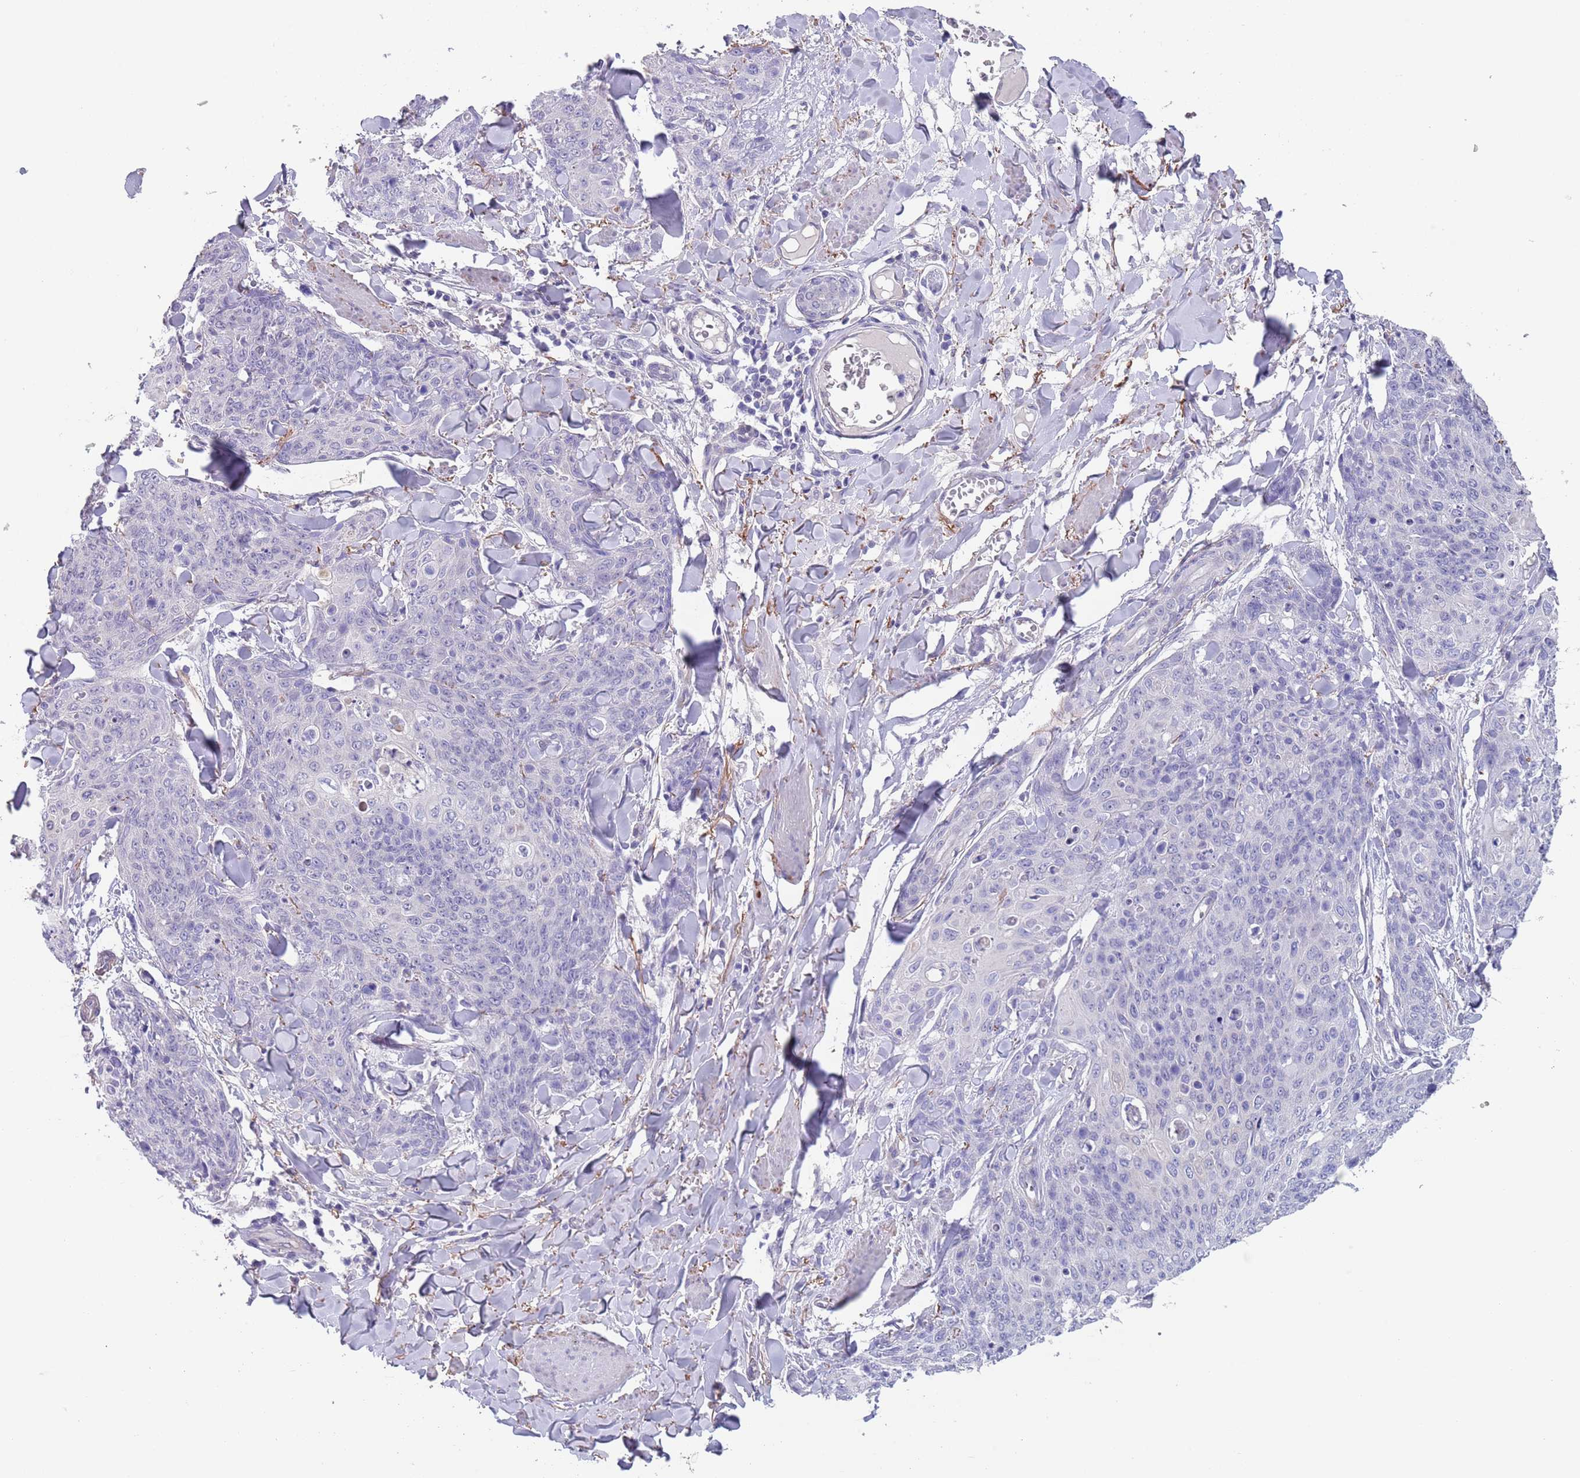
{"staining": {"intensity": "negative", "quantity": "none", "location": "none"}, "tissue": "skin cancer", "cell_type": "Tumor cells", "image_type": "cancer", "snomed": [{"axis": "morphology", "description": "Squamous cell carcinoma, NOS"}, {"axis": "topography", "description": "Skin"}, {"axis": "topography", "description": "Vulva"}], "caption": "Human skin cancer stained for a protein using immunohistochemistry (IHC) shows no positivity in tumor cells.", "gene": "RNF169", "patient": {"sex": "female", "age": 85}}